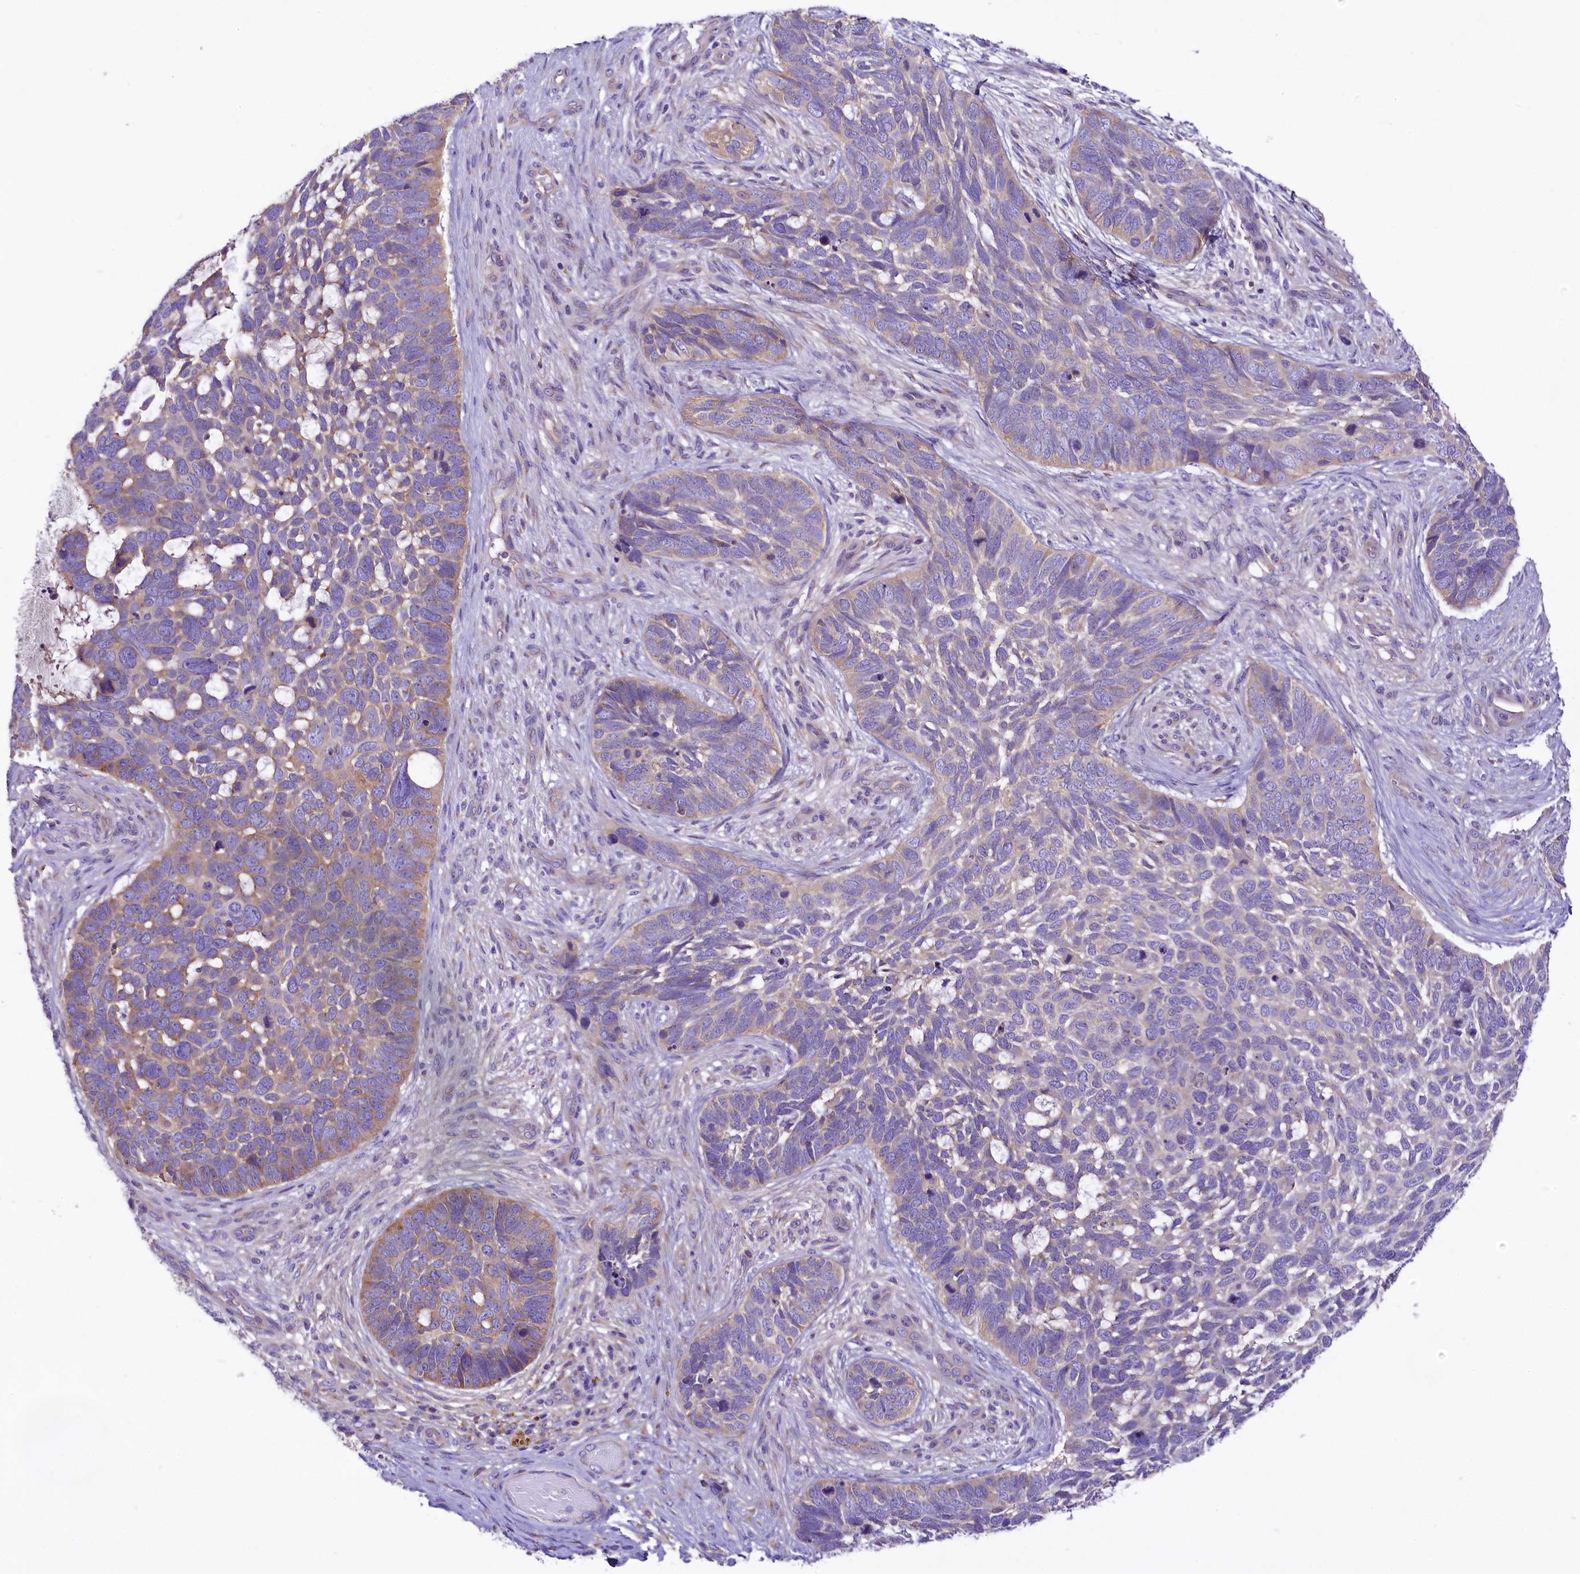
{"staining": {"intensity": "weak", "quantity": "<25%", "location": "cytoplasmic/membranous"}, "tissue": "skin cancer", "cell_type": "Tumor cells", "image_type": "cancer", "snomed": [{"axis": "morphology", "description": "Basal cell carcinoma"}, {"axis": "topography", "description": "Skin"}], "caption": "Micrograph shows no significant protein positivity in tumor cells of skin cancer. (DAB immunohistochemistry (IHC) visualized using brightfield microscopy, high magnification).", "gene": "PEMT", "patient": {"sex": "male", "age": 88}}